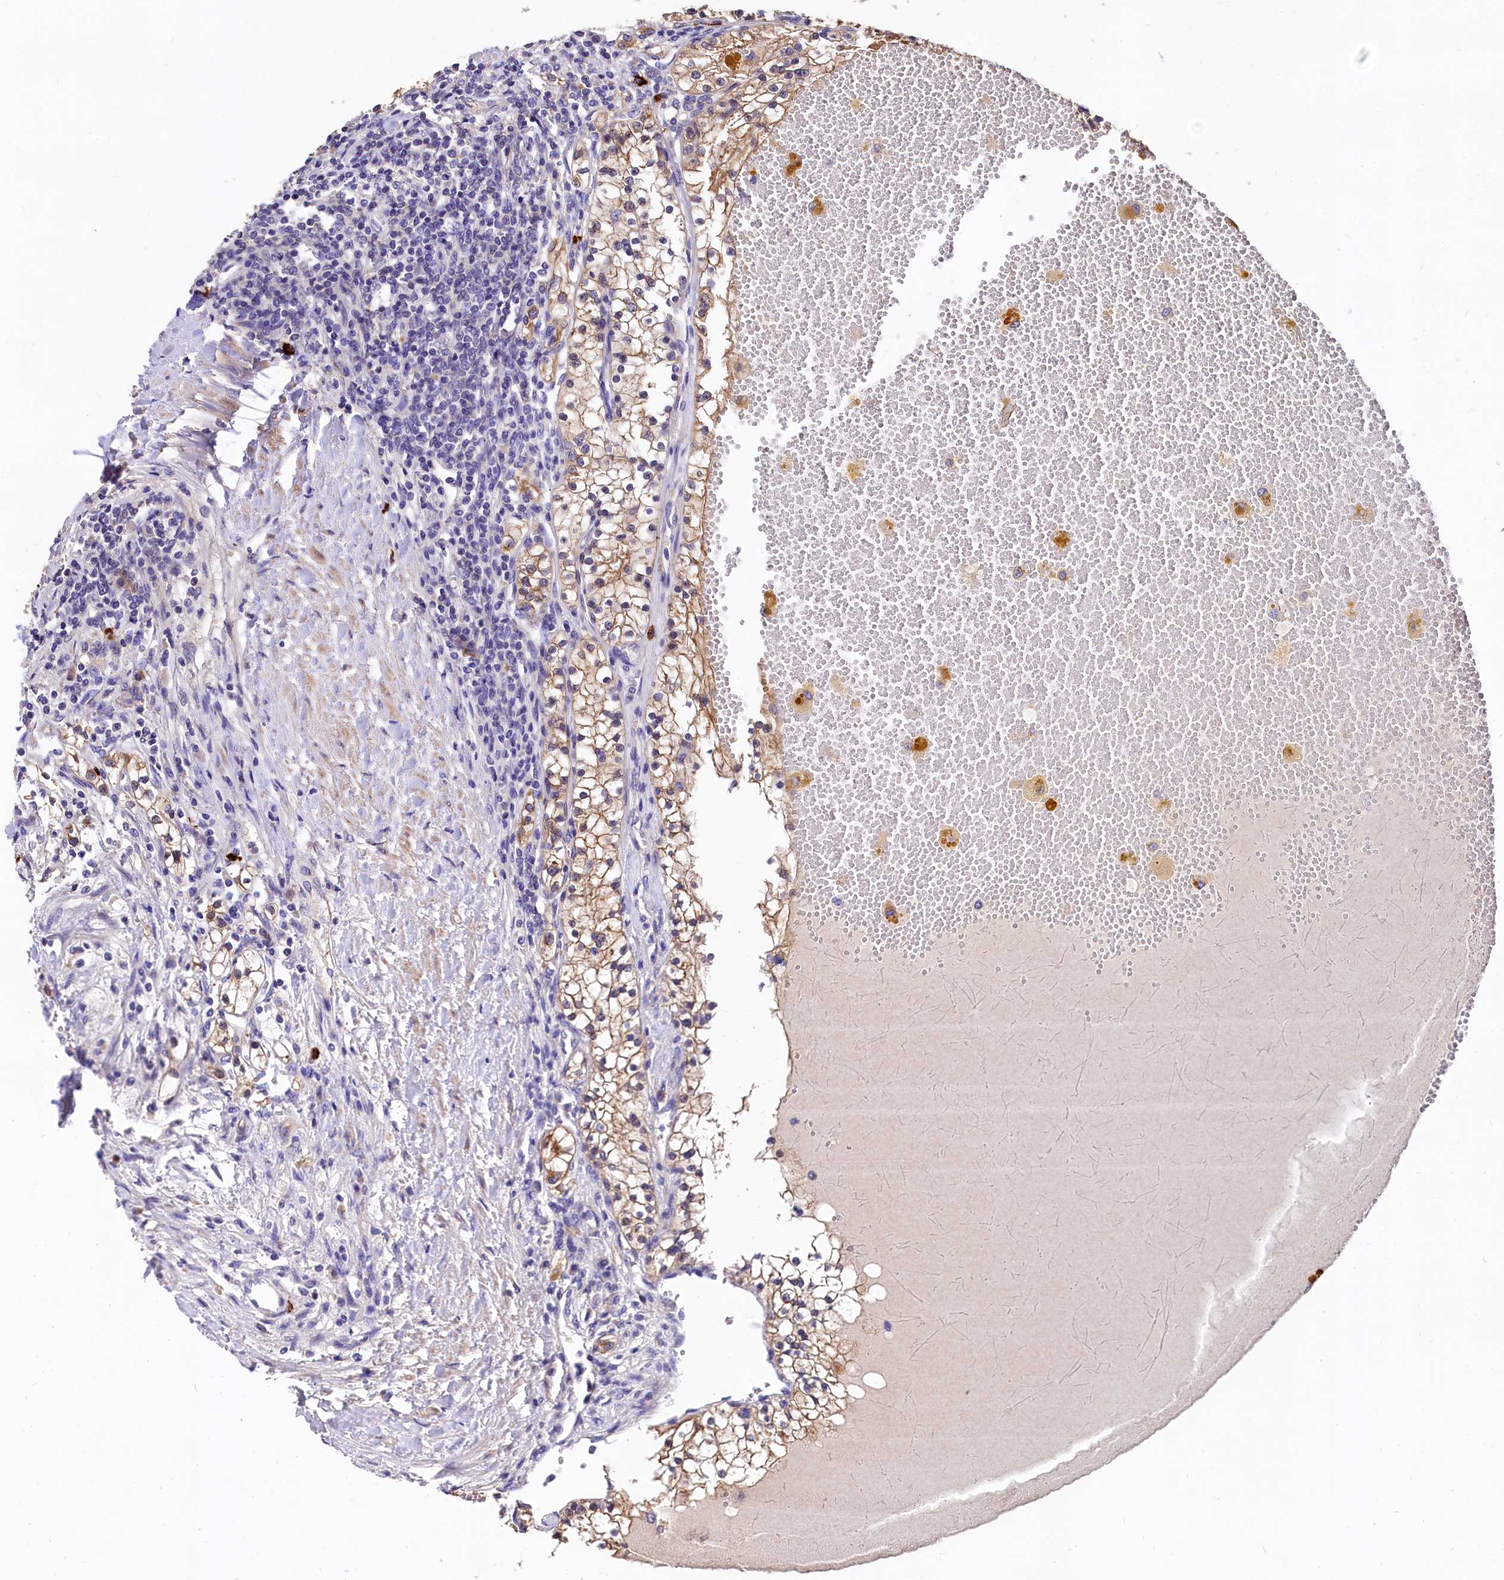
{"staining": {"intensity": "moderate", "quantity": ">75%", "location": "cytoplasmic/membranous"}, "tissue": "renal cancer", "cell_type": "Tumor cells", "image_type": "cancer", "snomed": [{"axis": "morphology", "description": "Normal tissue, NOS"}, {"axis": "morphology", "description": "Adenocarcinoma, NOS"}, {"axis": "topography", "description": "Kidney"}], "caption": "The histopathology image shows a brown stain indicating the presence of a protein in the cytoplasmic/membranous of tumor cells in renal cancer (adenocarcinoma). (brown staining indicates protein expression, while blue staining denotes nuclei).", "gene": "EPS8L2", "patient": {"sex": "male", "age": 68}}